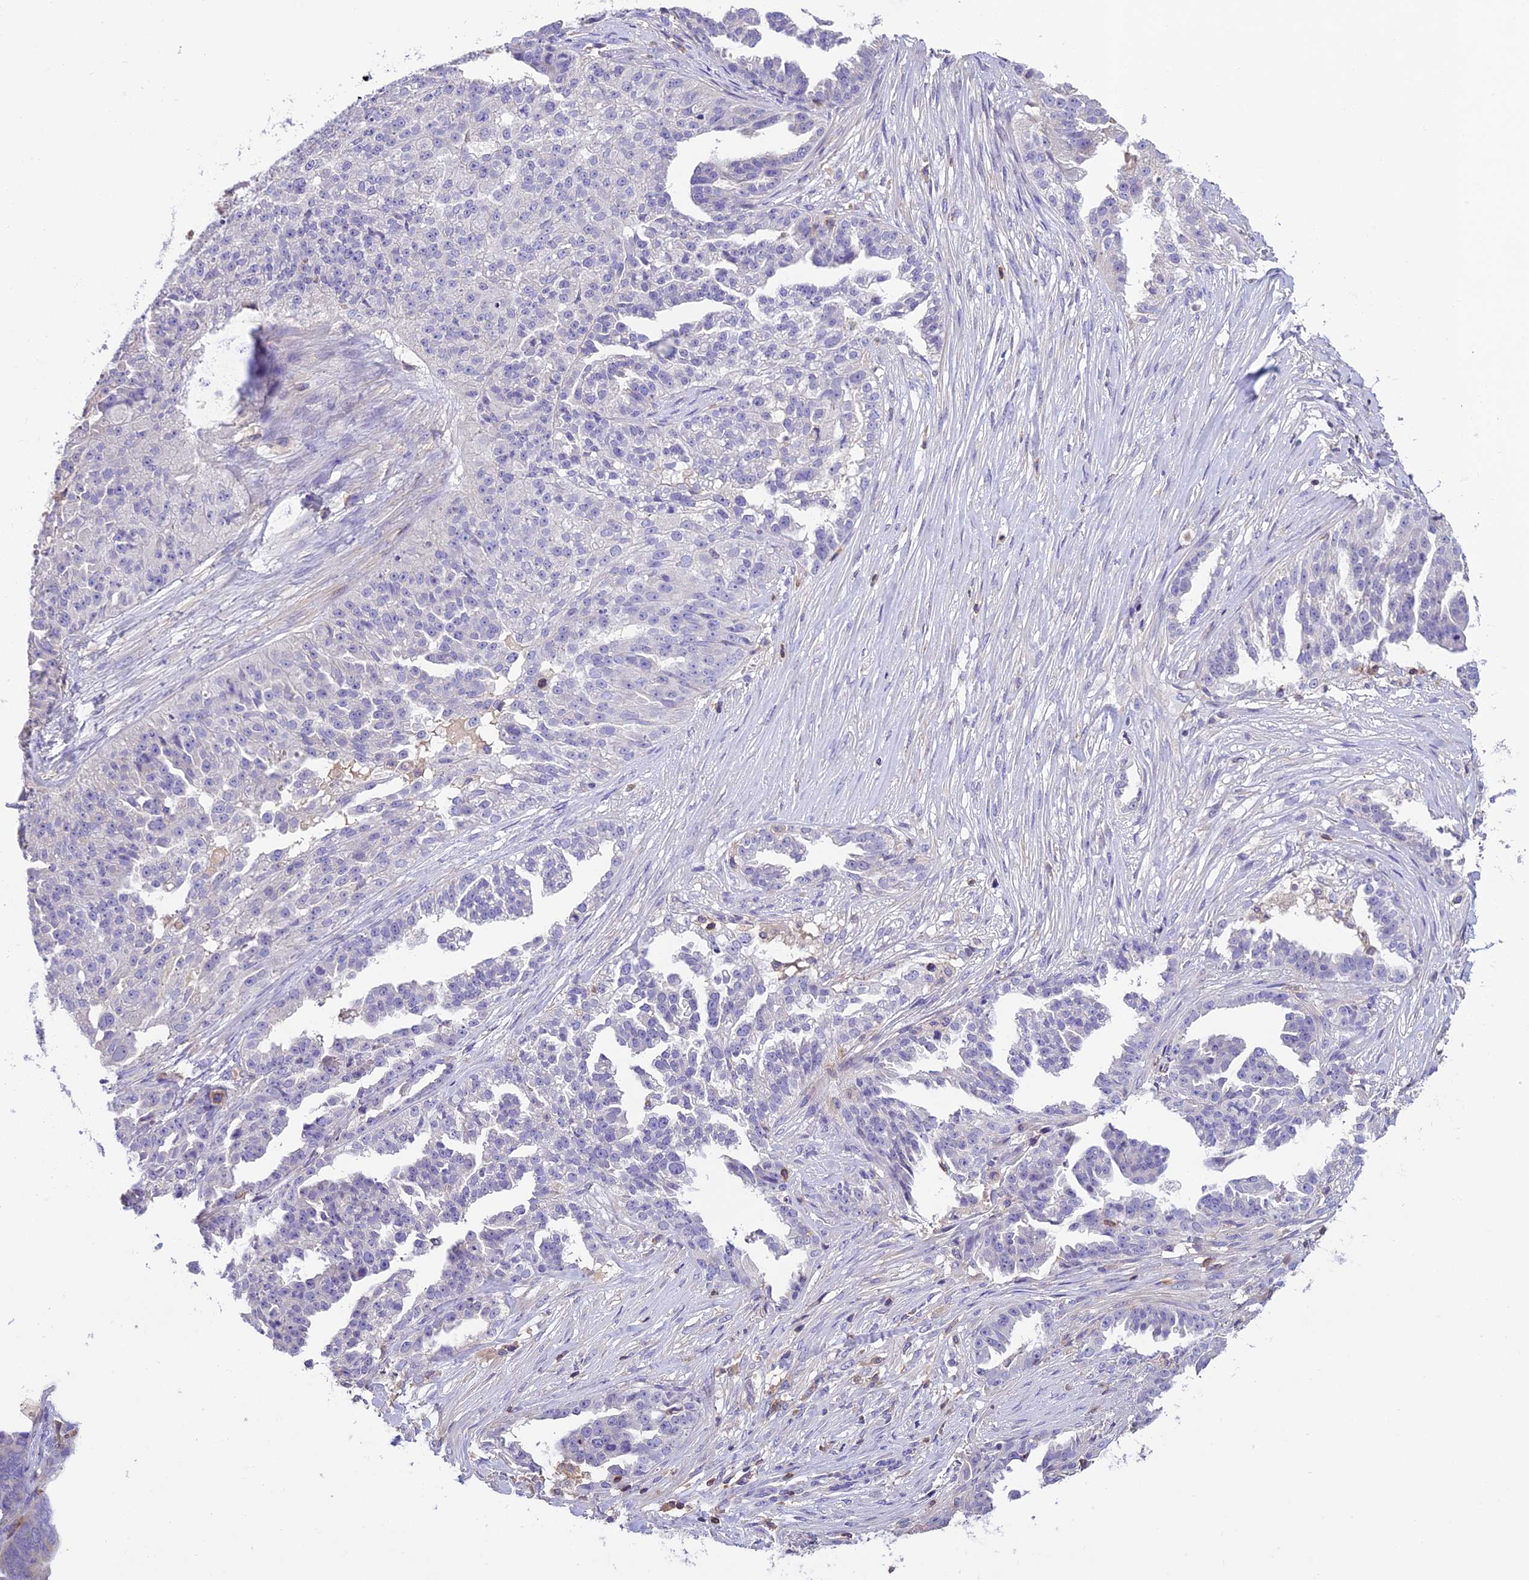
{"staining": {"intensity": "negative", "quantity": "none", "location": "none"}, "tissue": "ovarian cancer", "cell_type": "Tumor cells", "image_type": "cancer", "snomed": [{"axis": "morphology", "description": "Cystadenocarcinoma, serous, NOS"}, {"axis": "topography", "description": "Ovary"}], "caption": "Micrograph shows no significant protein positivity in tumor cells of ovarian serous cystadenocarcinoma. The staining is performed using DAB brown chromogen with nuclei counter-stained in using hematoxylin.", "gene": "LPXN", "patient": {"sex": "female", "age": 58}}